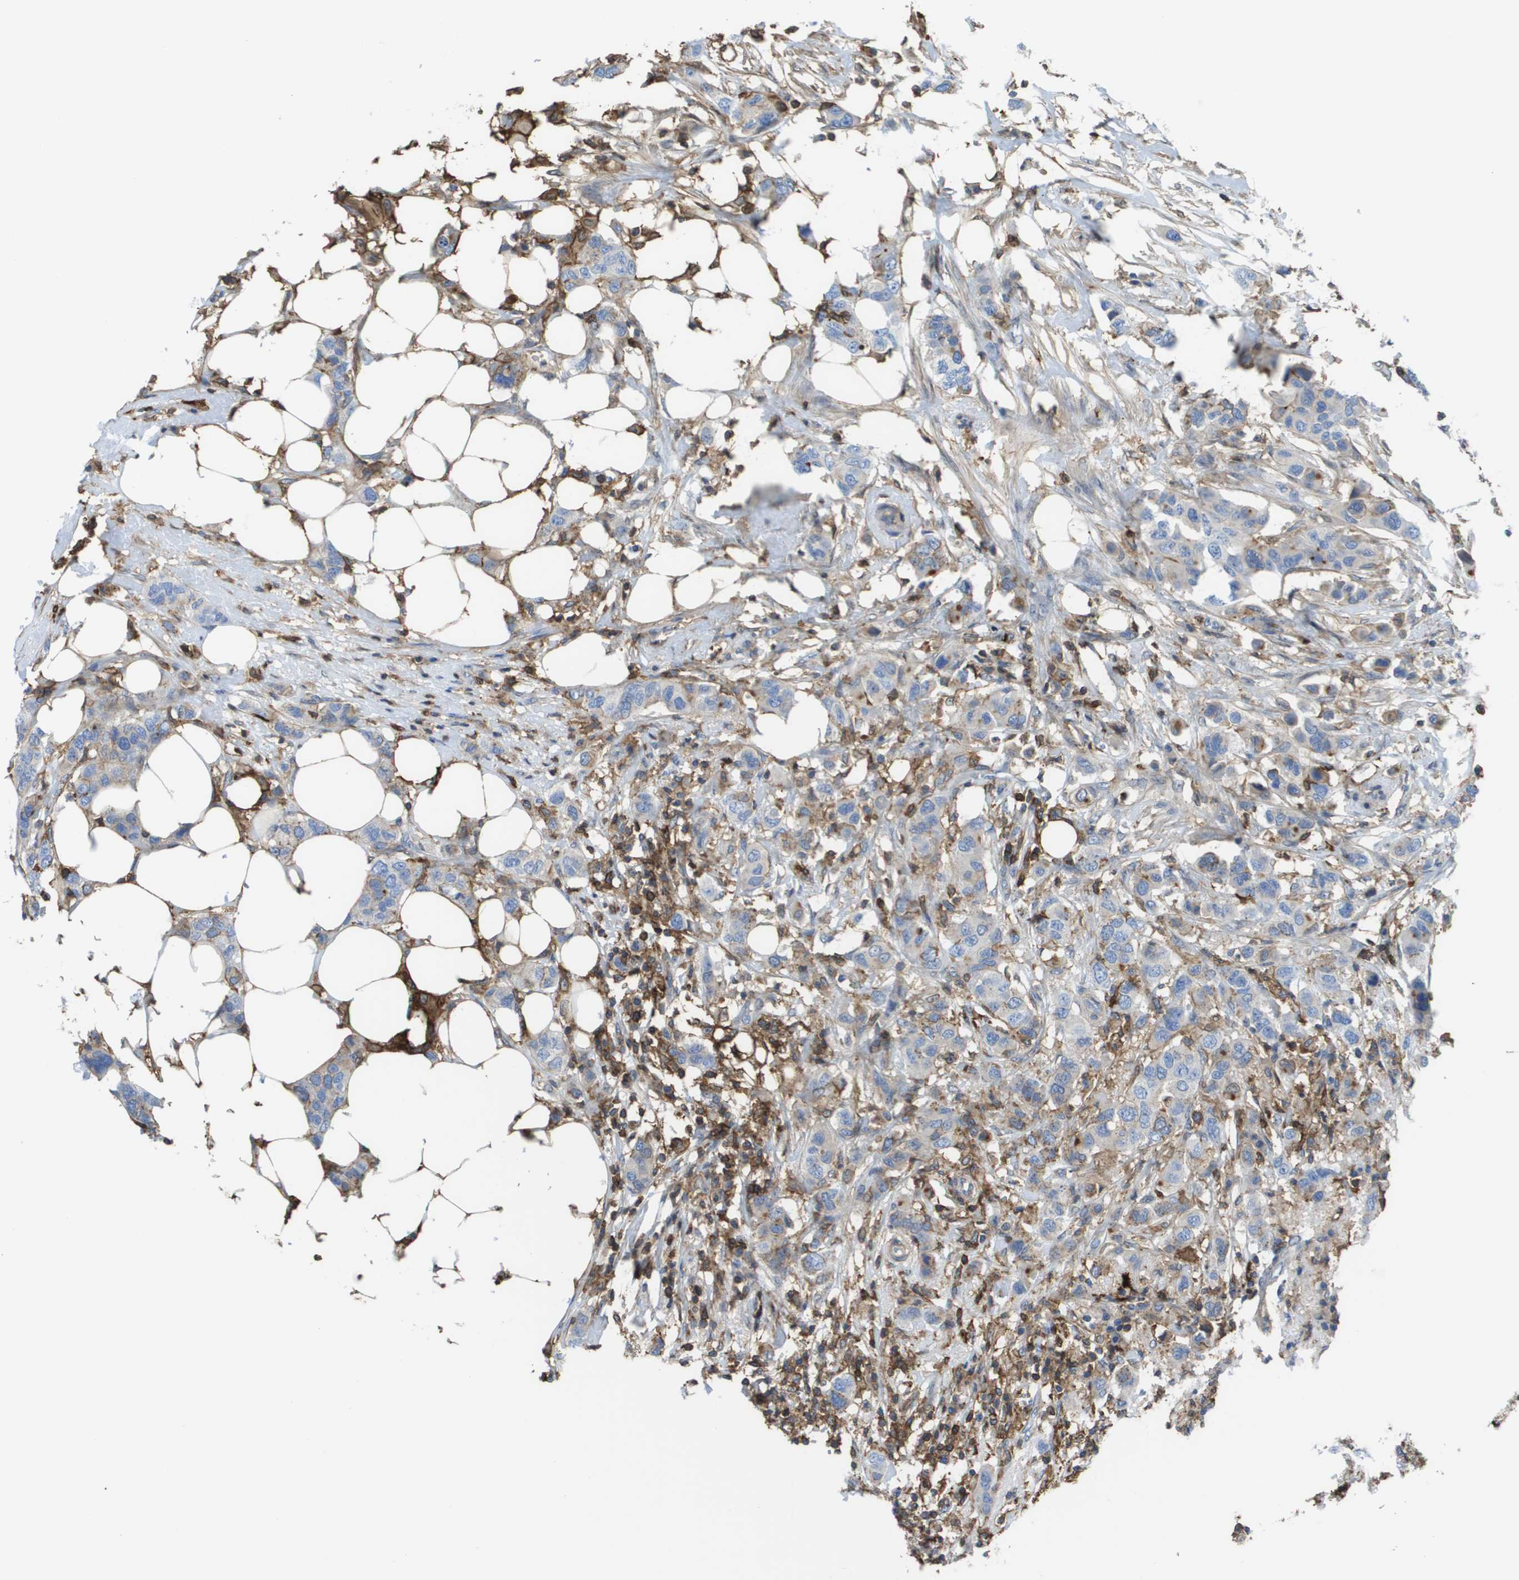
{"staining": {"intensity": "weak", "quantity": "<25%", "location": "cytoplasmic/membranous"}, "tissue": "breast cancer", "cell_type": "Tumor cells", "image_type": "cancer", "snomed": [{"axis": "morphology", "description": "Duct carcinoma"}, {"axis": "topography", "description": "Breast"}], "caption": "Breast cancer was stained to show a protein in brown. There is no significant staining in tumor cells.", "gene": "PASK", "patient": {"sex": "female", "age": 50}}